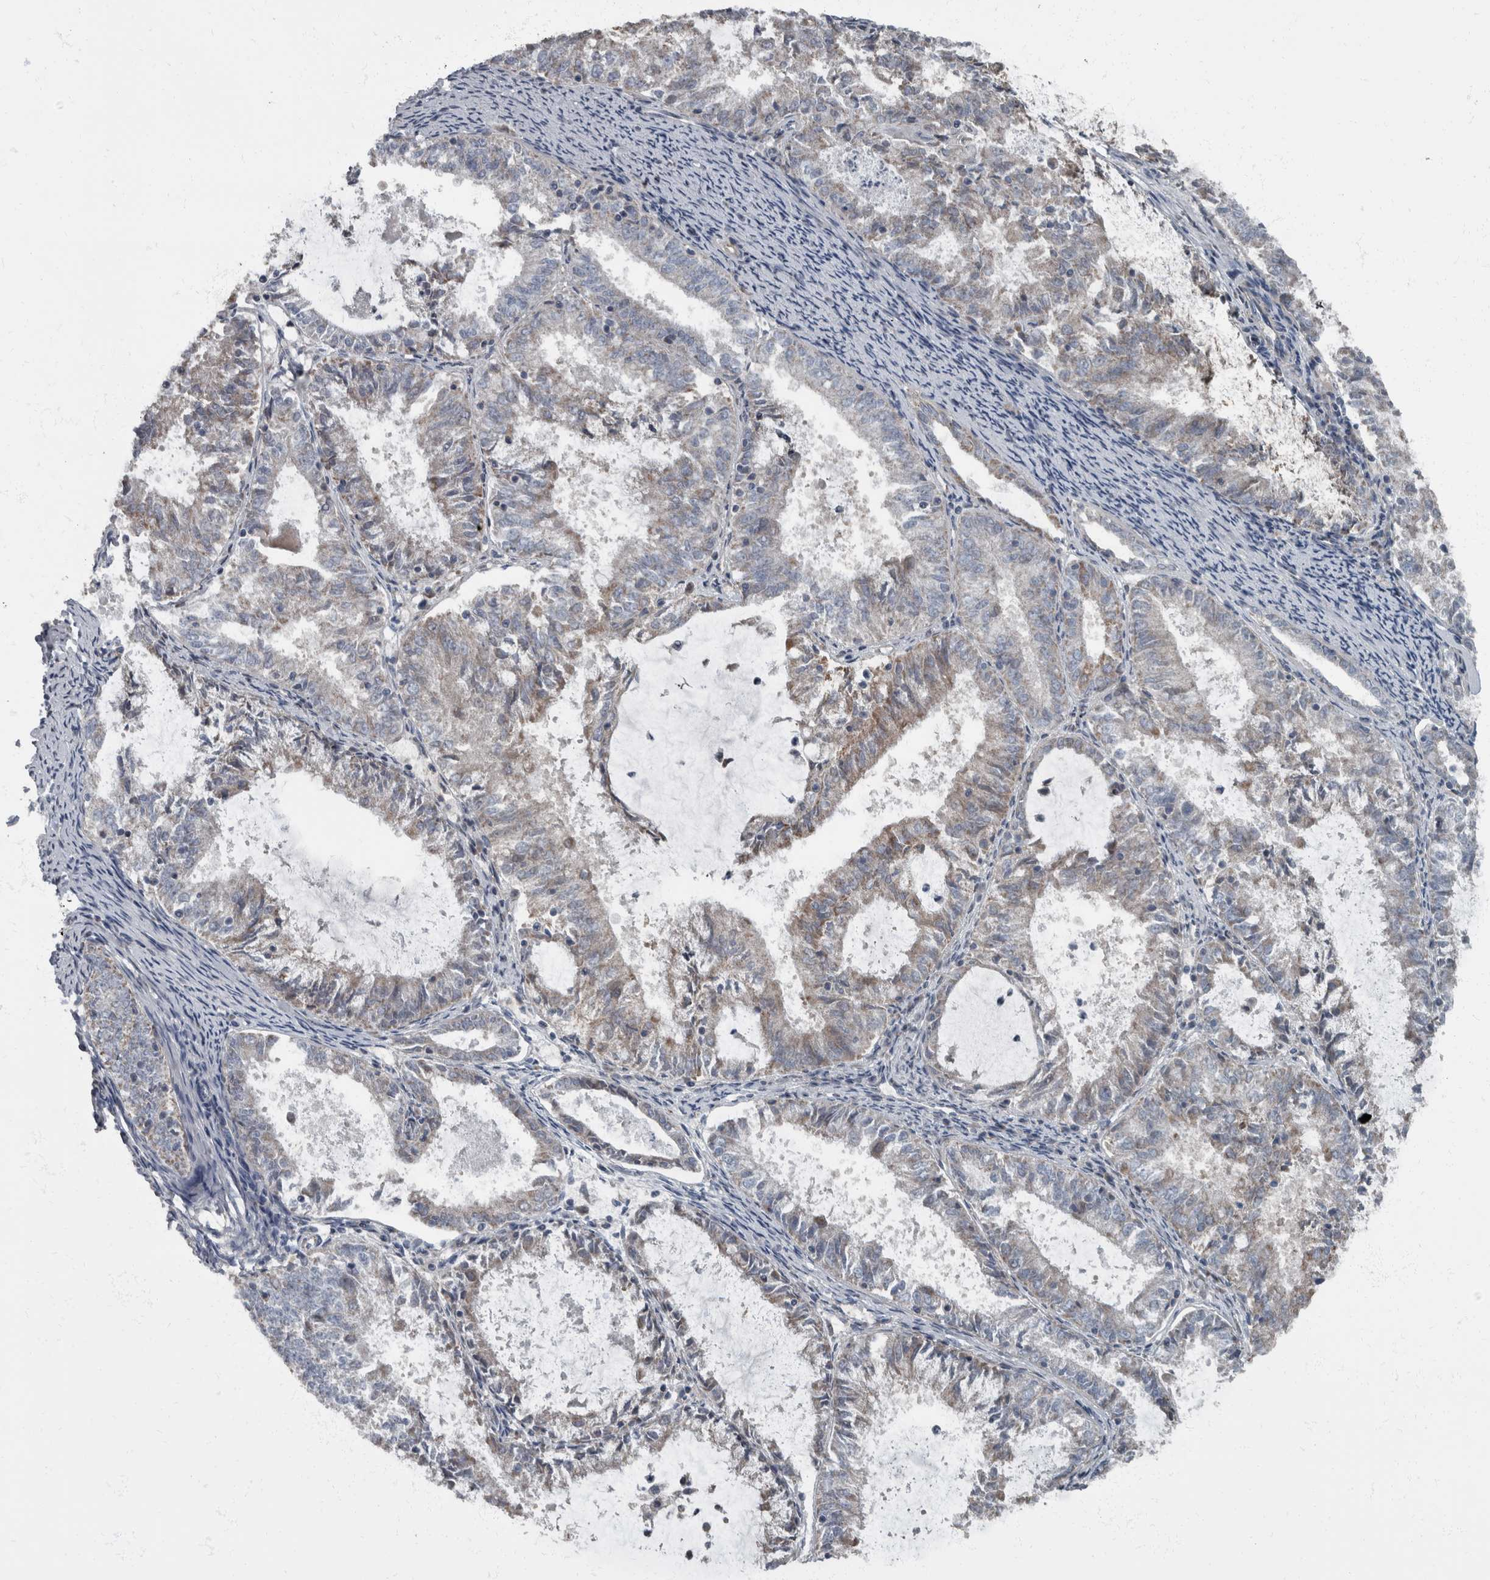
{"staining": {"intensity": "weak", "quantity": "<25%", "location": "cytoplasmic/membranous"}, "tissue": "endometrial cancer", "cell_type": "Tumor cells", "image_type": "cancer", "snomed": [{"axis": "morphology", "description": "Adenocarcinoma, NOS"}, {"axis": "topography", "description": "Endometrium"}], "caption": "High magnification brightfield microscopy of endometrial cancer (adenocarcinoma) stained with DAB (3,3'-diaminobenzidine) (brown) and counterstained with hematoxylin (blue): tumor cells show no significant expression.", "gene": "RABGGTB", "patient": {"sex": "female", "age": 57}}